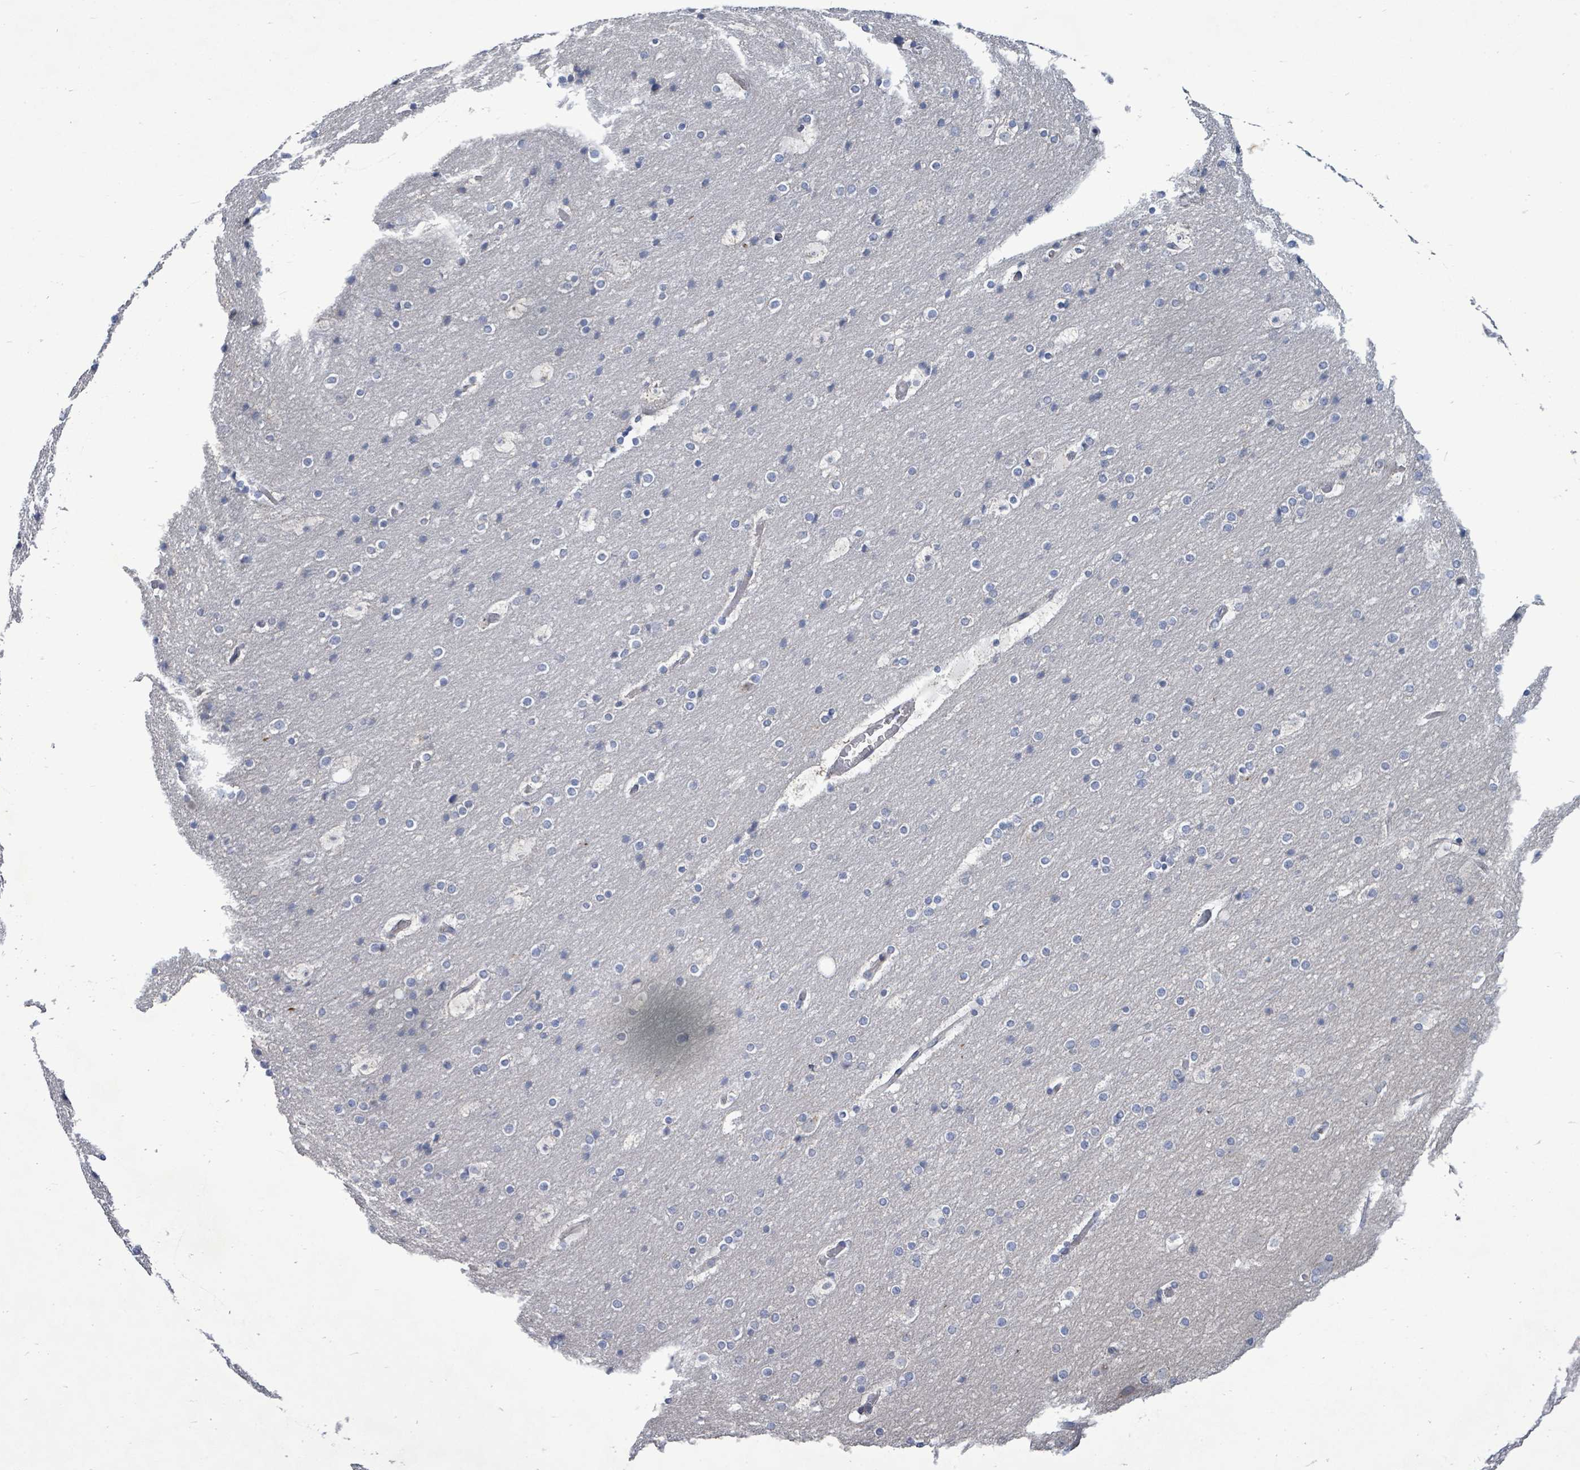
{"staining": {"intensity": "negative", "quantity": "none", "location": "none"}, "tissue": "cerebral cortex", "cell_type": "Endothelial cells", "image_type": "normal", "snomed": [{"axis": "morphology", "description": "Normal tissue, NOS"}, {"axis": "topography", "description": "Cerebral cortex"}], "caption": "High power microscopy histopathology image of an IHC photomicrograph of normal cerebral cortex, revealing no significant staining in endothelial cells.", "gene": "ZFPM1", "patient": {"sex": "male", "age": 57}}